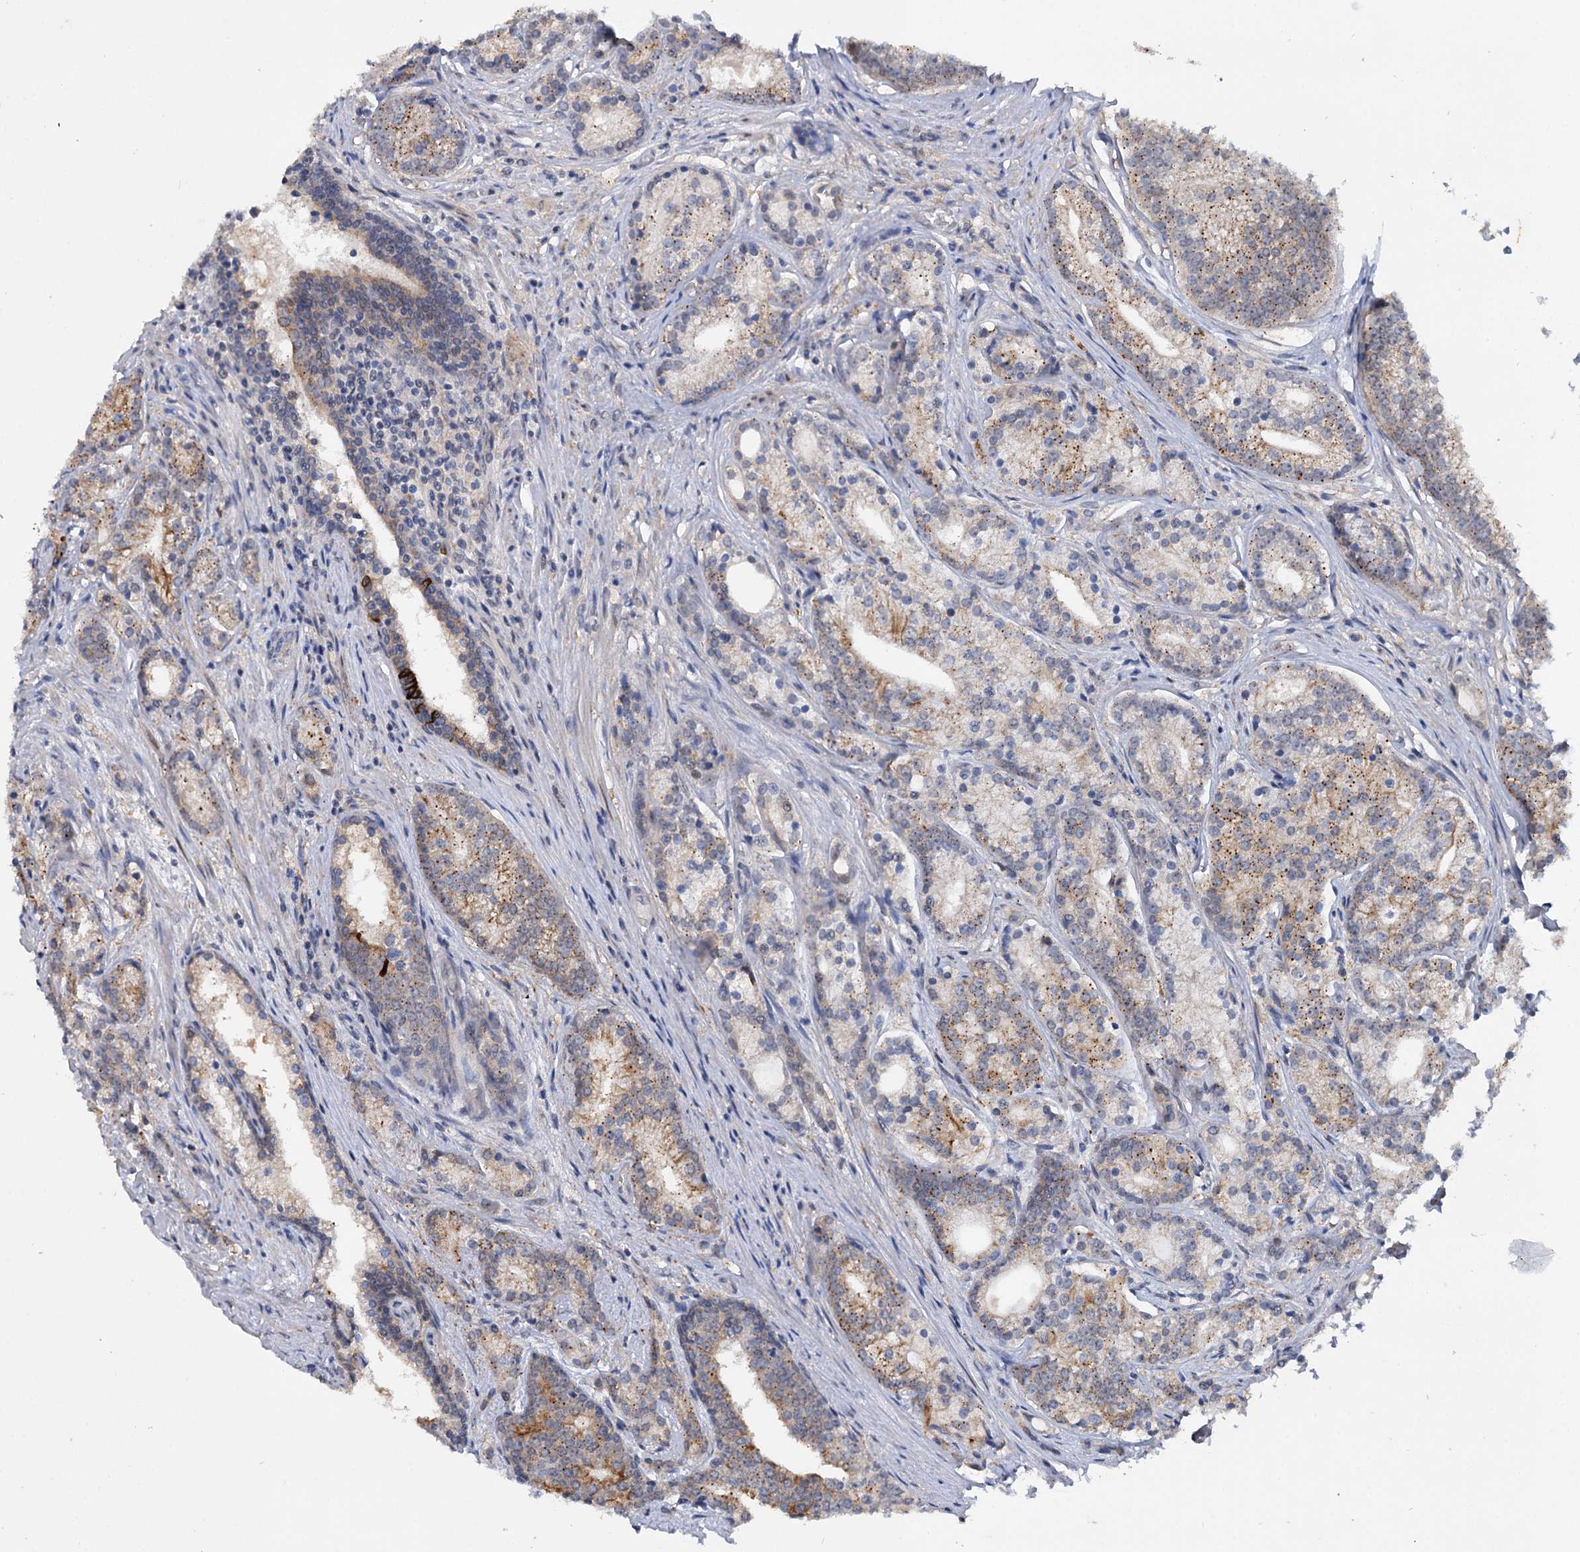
{"staining": {"intensity": "moderate", "quantity": ">75%", "location": "cytoplasmic/membranous"}, "tissue": "prostate cancer", "cell_type": "Tumor cells", "image_type": "cancer", "snomed": [{"axis": "morphology", "description": "Adenocarcinoma, Low grade"}, {"axis": "topography", "description": "Prostate"}], "caption": "Tumor cells demonstrate medium levels of moderate cytoplasmic/membranous positivity in about >75% of cells in adenocarcinoma (low-grade) (prostate).", "gene": "MID1IP1", "patient": {"sex": "male", "age": 71}}